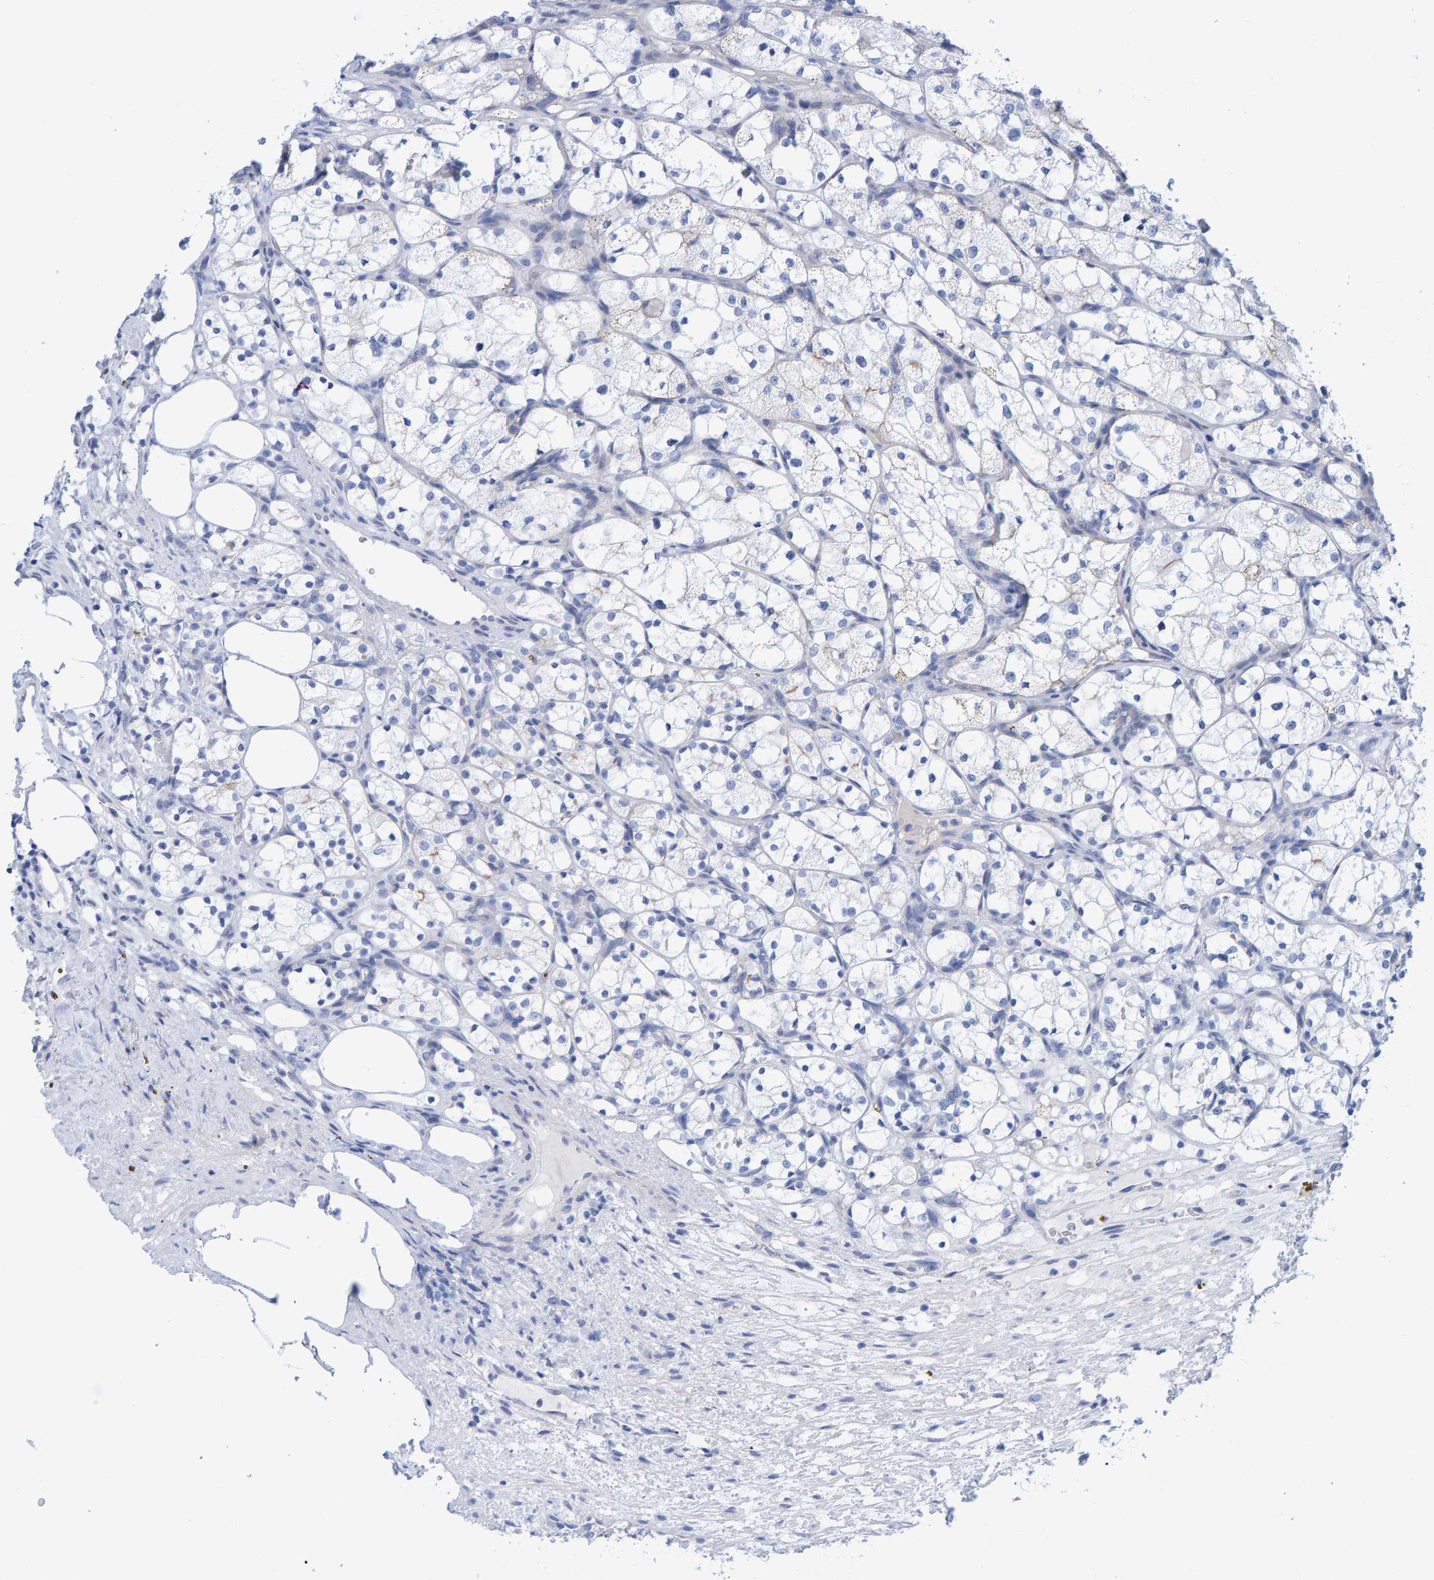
{"staining": {"intensity": "negative", "quantity": "none", "location": "none"}, "tissue": "renal cancer", "cell_type": "Tumor cells", "image_type": "cancer", "snomed": [{"axis": "morphology", "description": "Adenocarcinoma, NOS"}, {"axis": "topography", "description": "Kidney"}], "caption": "Immunohistochemical staining of human renal cancer (adenocarcinoma) exhibits no significant staining in tumor cells. Brightfield microscopy of immunohistochemistry (IHC) stained with DAB (3,3'-diaminobenzidine) (brown) and hematoxylin (blue), captured at high magnification.", "gene": "JAKMIP3", "patient": {"sex": "female", "age": 69}}